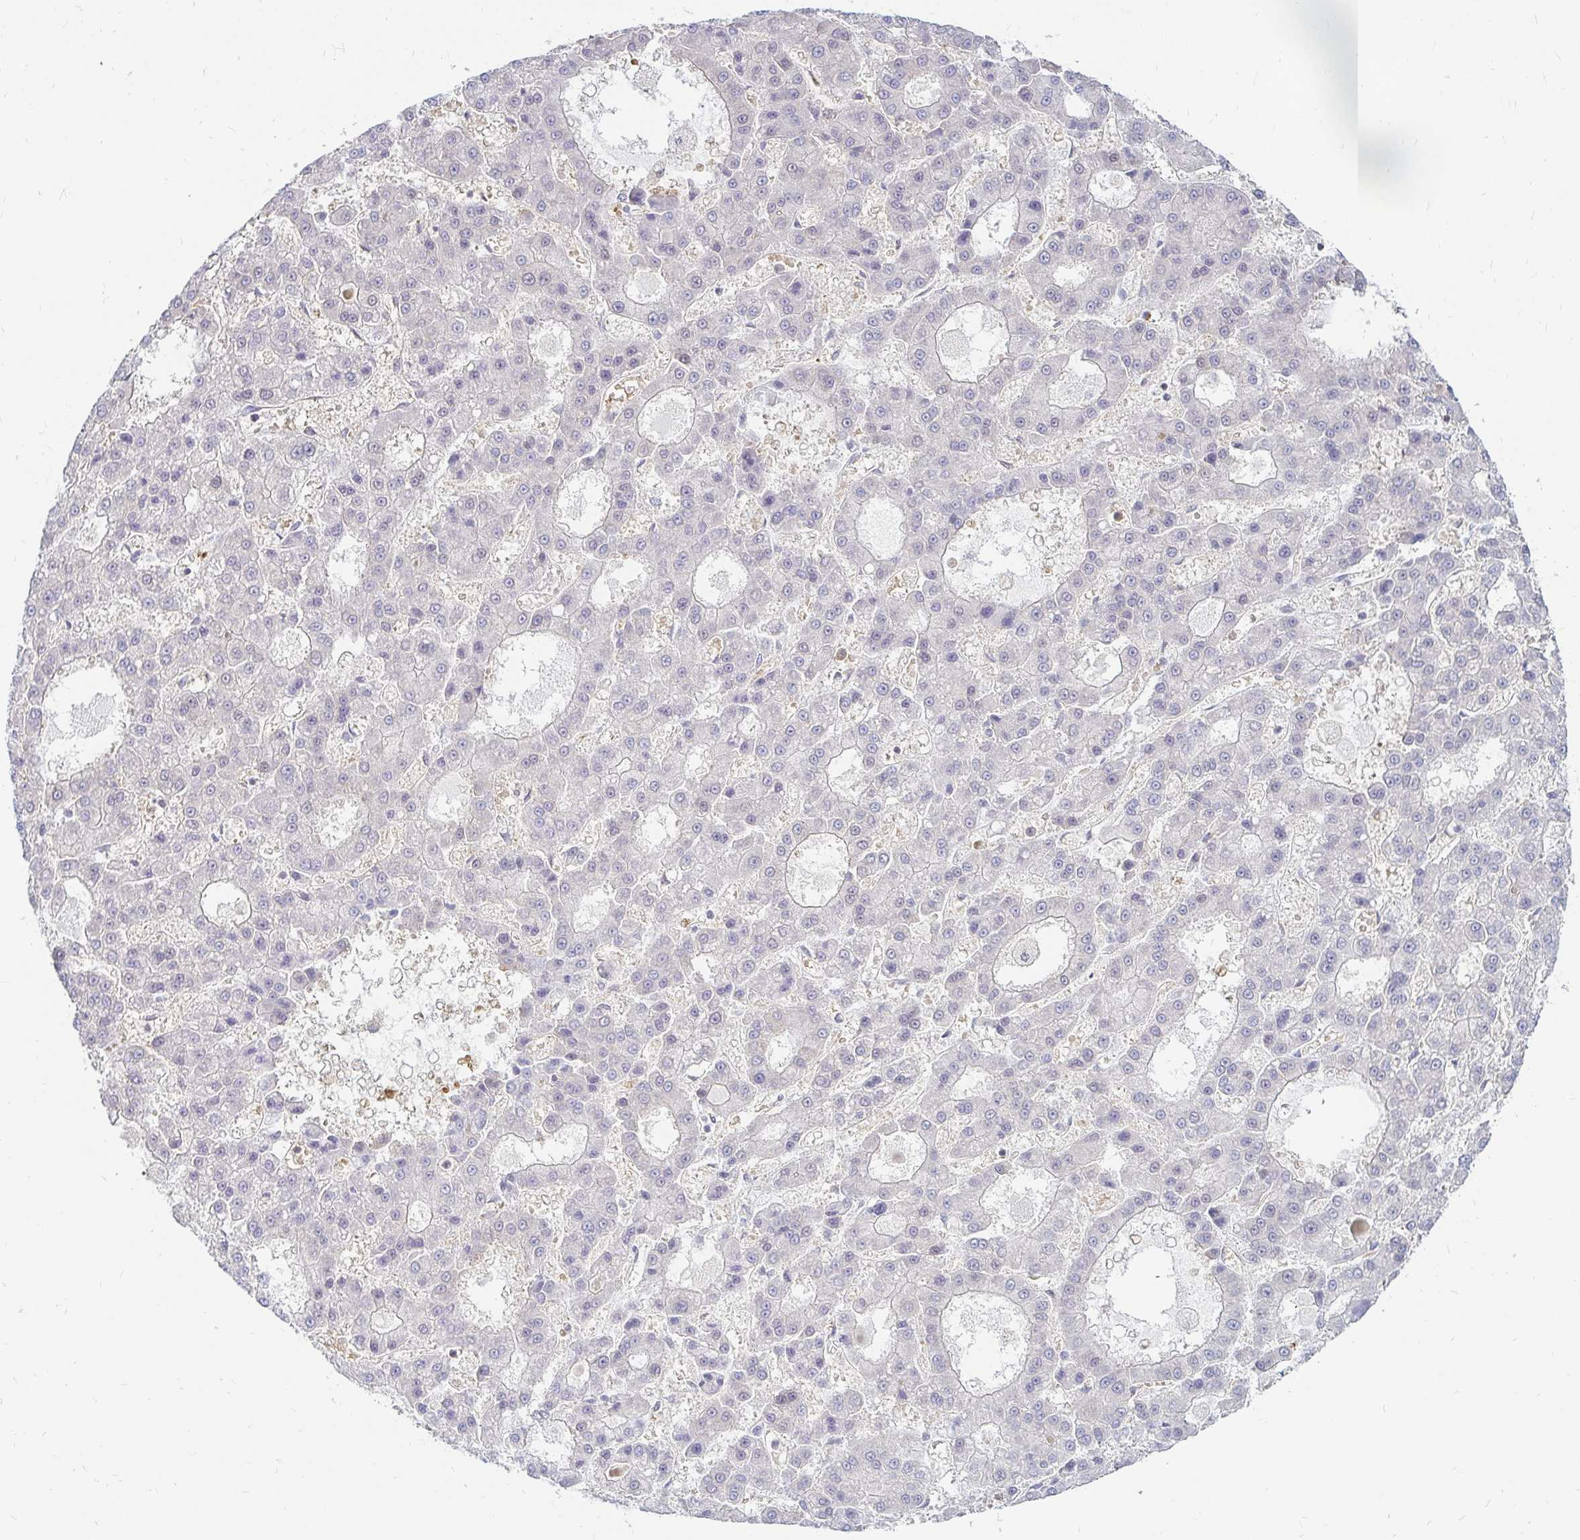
{"staining": {"intensity": "negative", "quantity": "none", "location": "none"}, "tissue": "liver cancer", "cell_type": "Tumor cells", "image_type": "cancer", "snomed": [{"axis": "morphology", "description": "Carcinoma, Hepatocellular, NOS"}, {"axis": "topography", "description": "Liver"}], "caption": "Human liver hepatocellular carcinoma stained for a protein using immunohistochemistry (IHC) demonstrates no expression in tumor cells.", "gene": "CAST", "patient": {"sex": "male", "age": 70}}